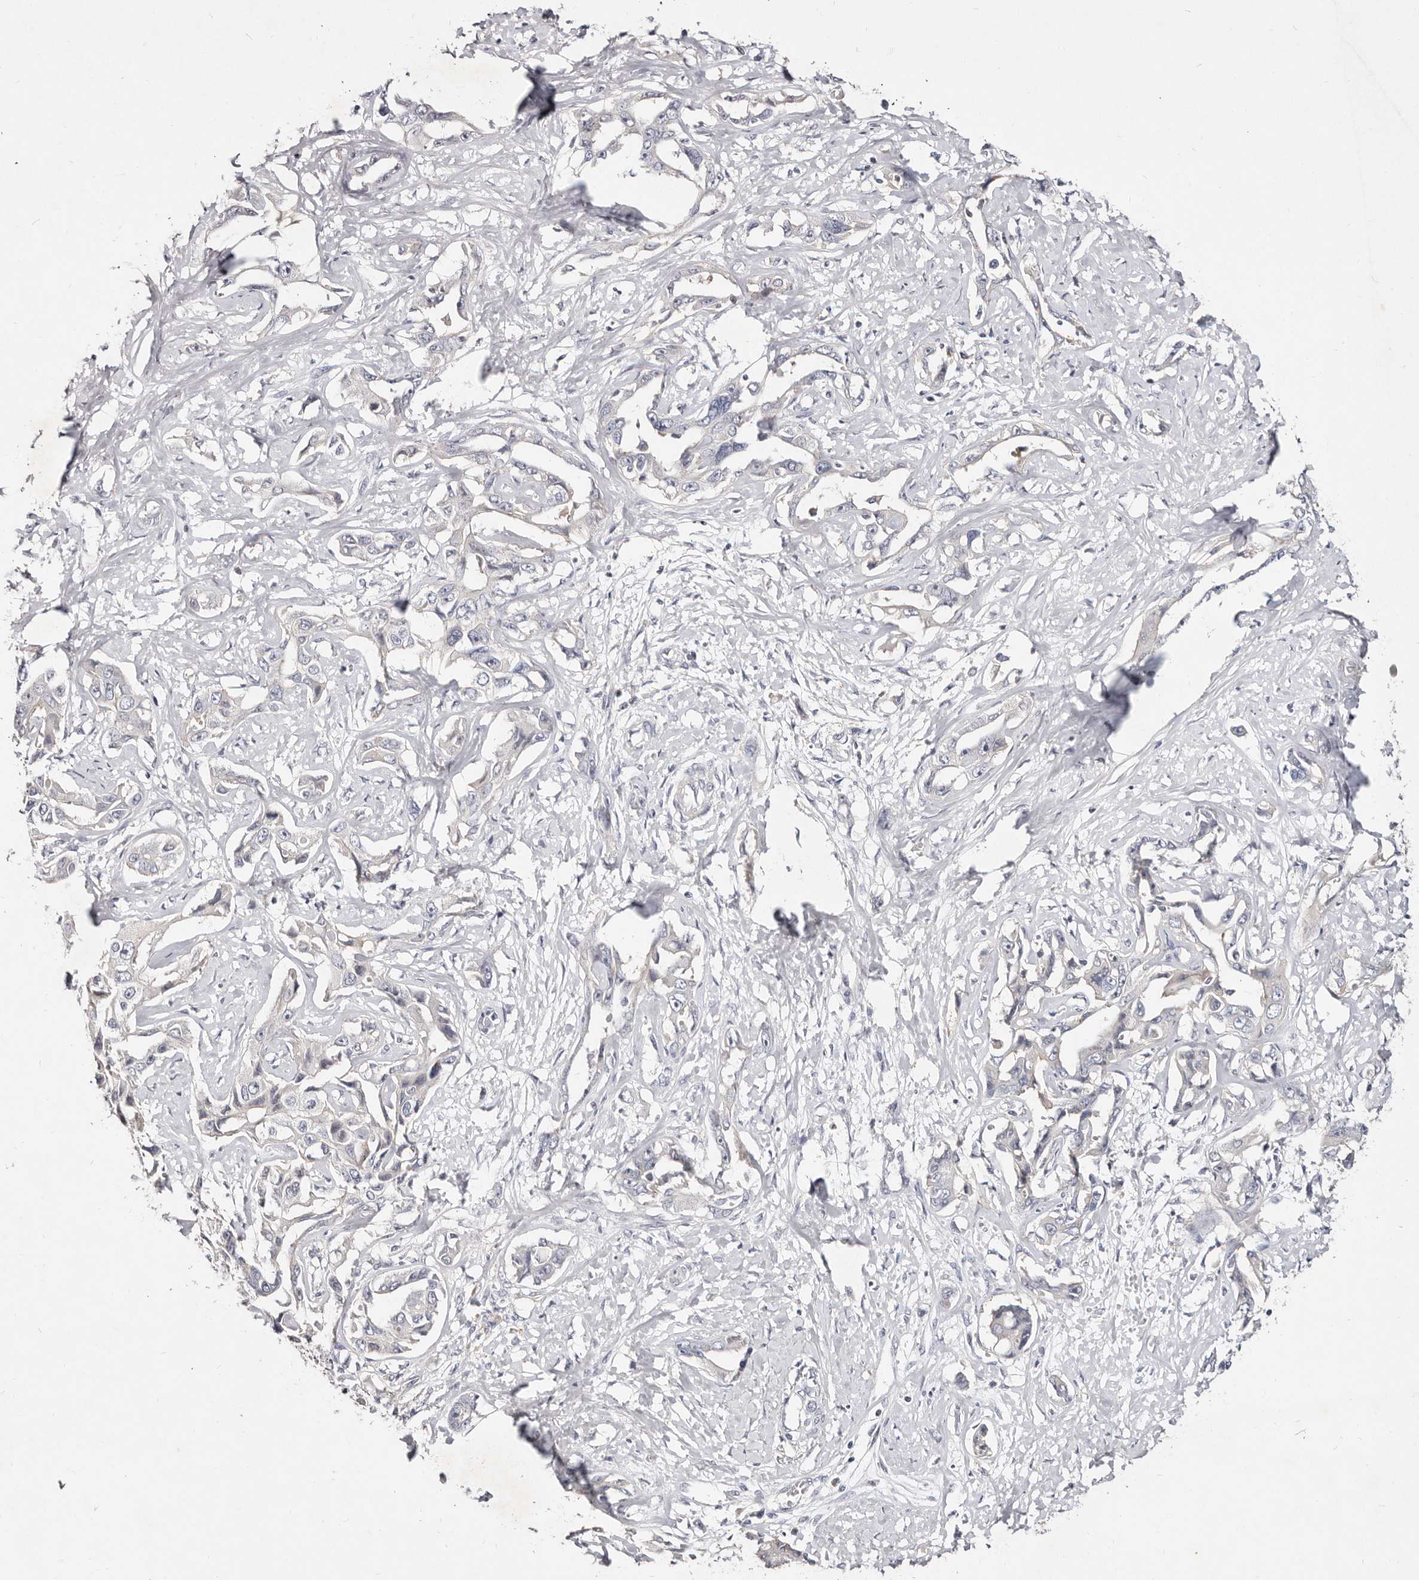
{"staining": {"intensity": "negative", "quantity": "none", "location": "none"}, "tissue": "liver cancer", "cell_type": "Tumor cells", "image_type": "cancer", "snomed": [{"axis": "morphology", "description": "Cholangiocarcinoma"}, {"axis": "topography", "description": "Liver"}], "caption": "Immunohistochemical staining of liver cancer demonstrates no significant positivity in tumor cells. (DAB (3,3'-diaminobenzidine) immunohistochemistry (IHC), high magnification).", "gene": "MRPS33", "patient": {"sex": "male", "age": 59}}